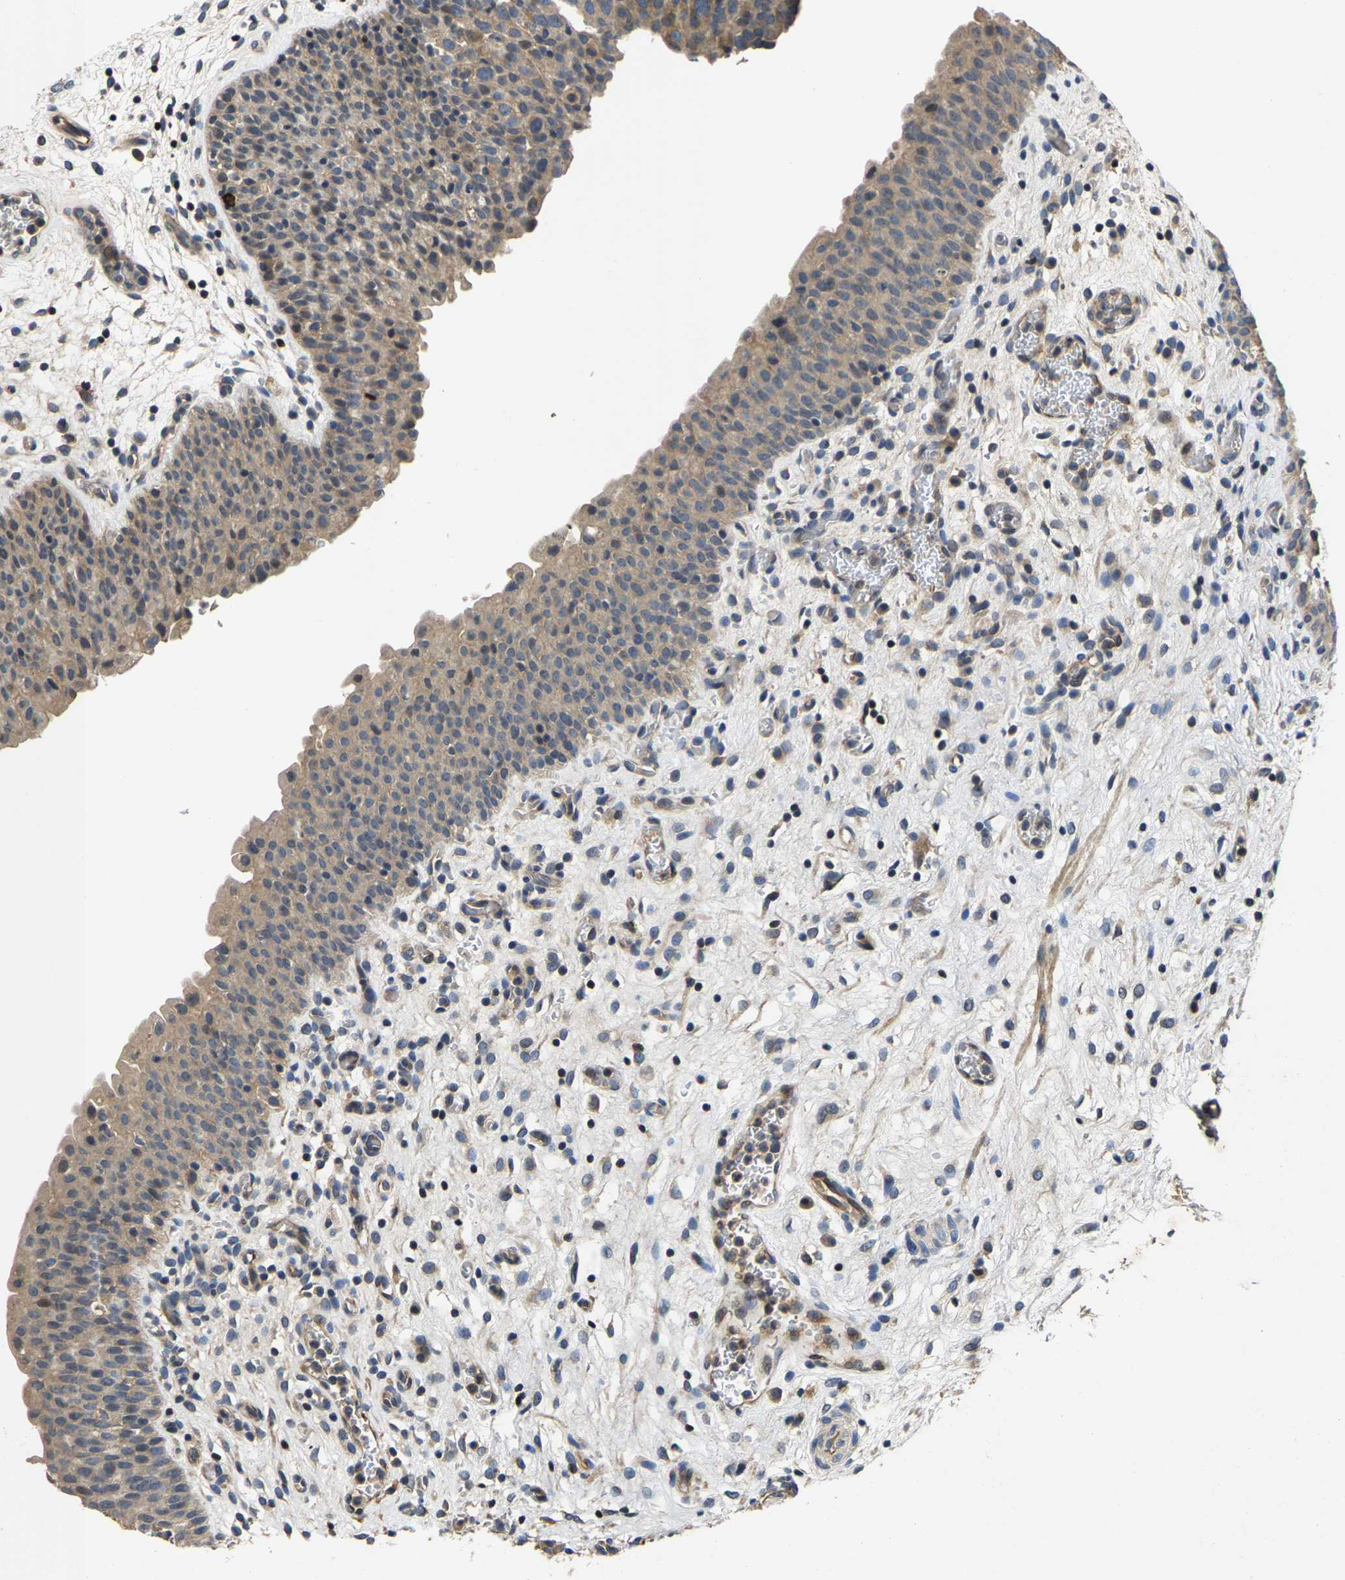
{"staining": {"intensity": "weak", "quantity": "25%-75%", "location": "cytoplasmic/membranous"}, "tissue": "urinary bladder", "cell_type": "Urothelial cells", "image_type": "normal", "snomed": [{"axis": "morphology", "description": "Normal tissue, NOS"}, {"axis": "topography", "description": "Urinary bladder"}], "caption": "Urothelial cells demonstrate low levels of weak cytoplasmic/membranous staining in about 25%-75% of cells in normal urinary bladder.", "gene": "AGBL3", "patient": {"sex": "male", "age": 37}}